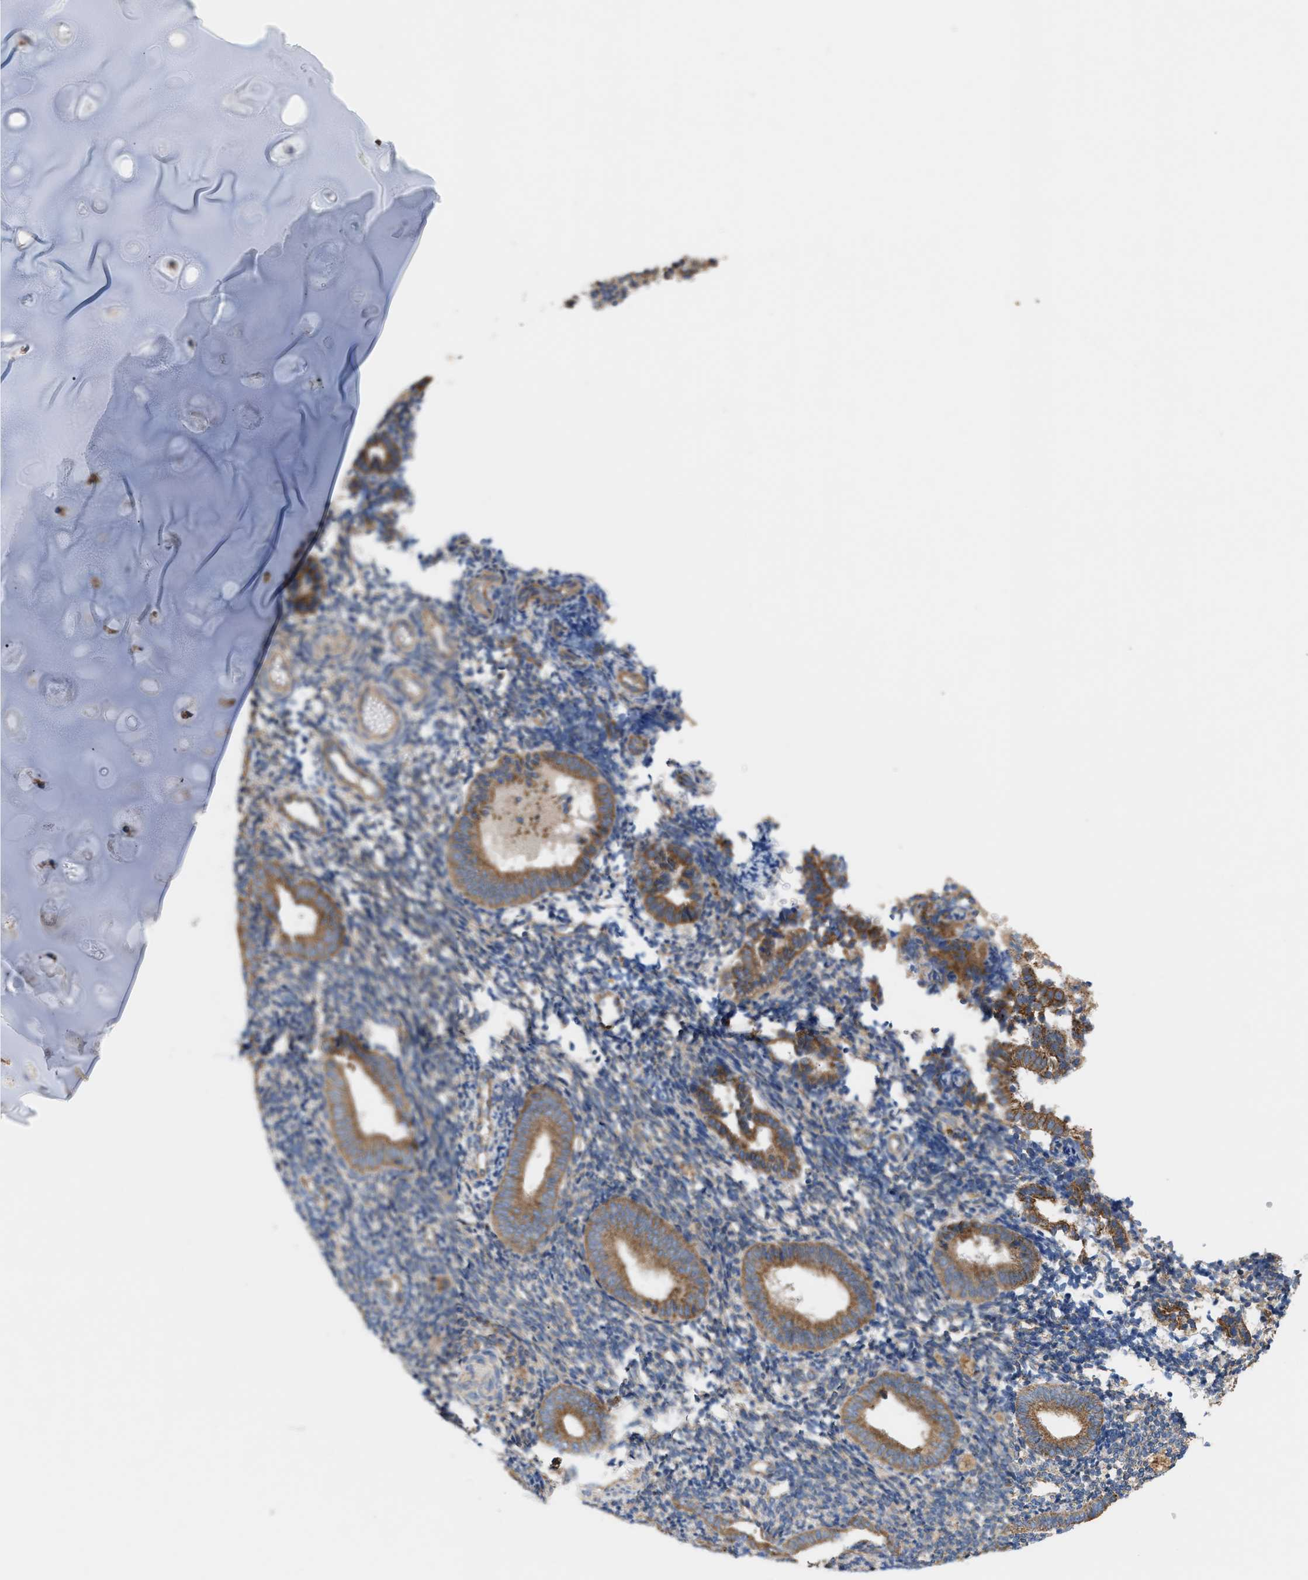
{"staining": {"intensity": "negative", "quantity": "none", "location": "none"}, "tissue": "endometrium", "cell_type": "Cells in endometrial stroma", "image_type": "normal", "snomed": [{"axis": "morphology", "description": "Normal tissue, NOS"}, {"axis": "topography", "description": "Uterus"}, {"axis": "topography", "description": "Endometrium"}], "caption": "This is an immunohistochemistry micrograph of normal human endometrium. There is no positivity in cells in endometrial stroma.", "gene": "OXSM", "patient": {"sex": "female", "age": 33}}